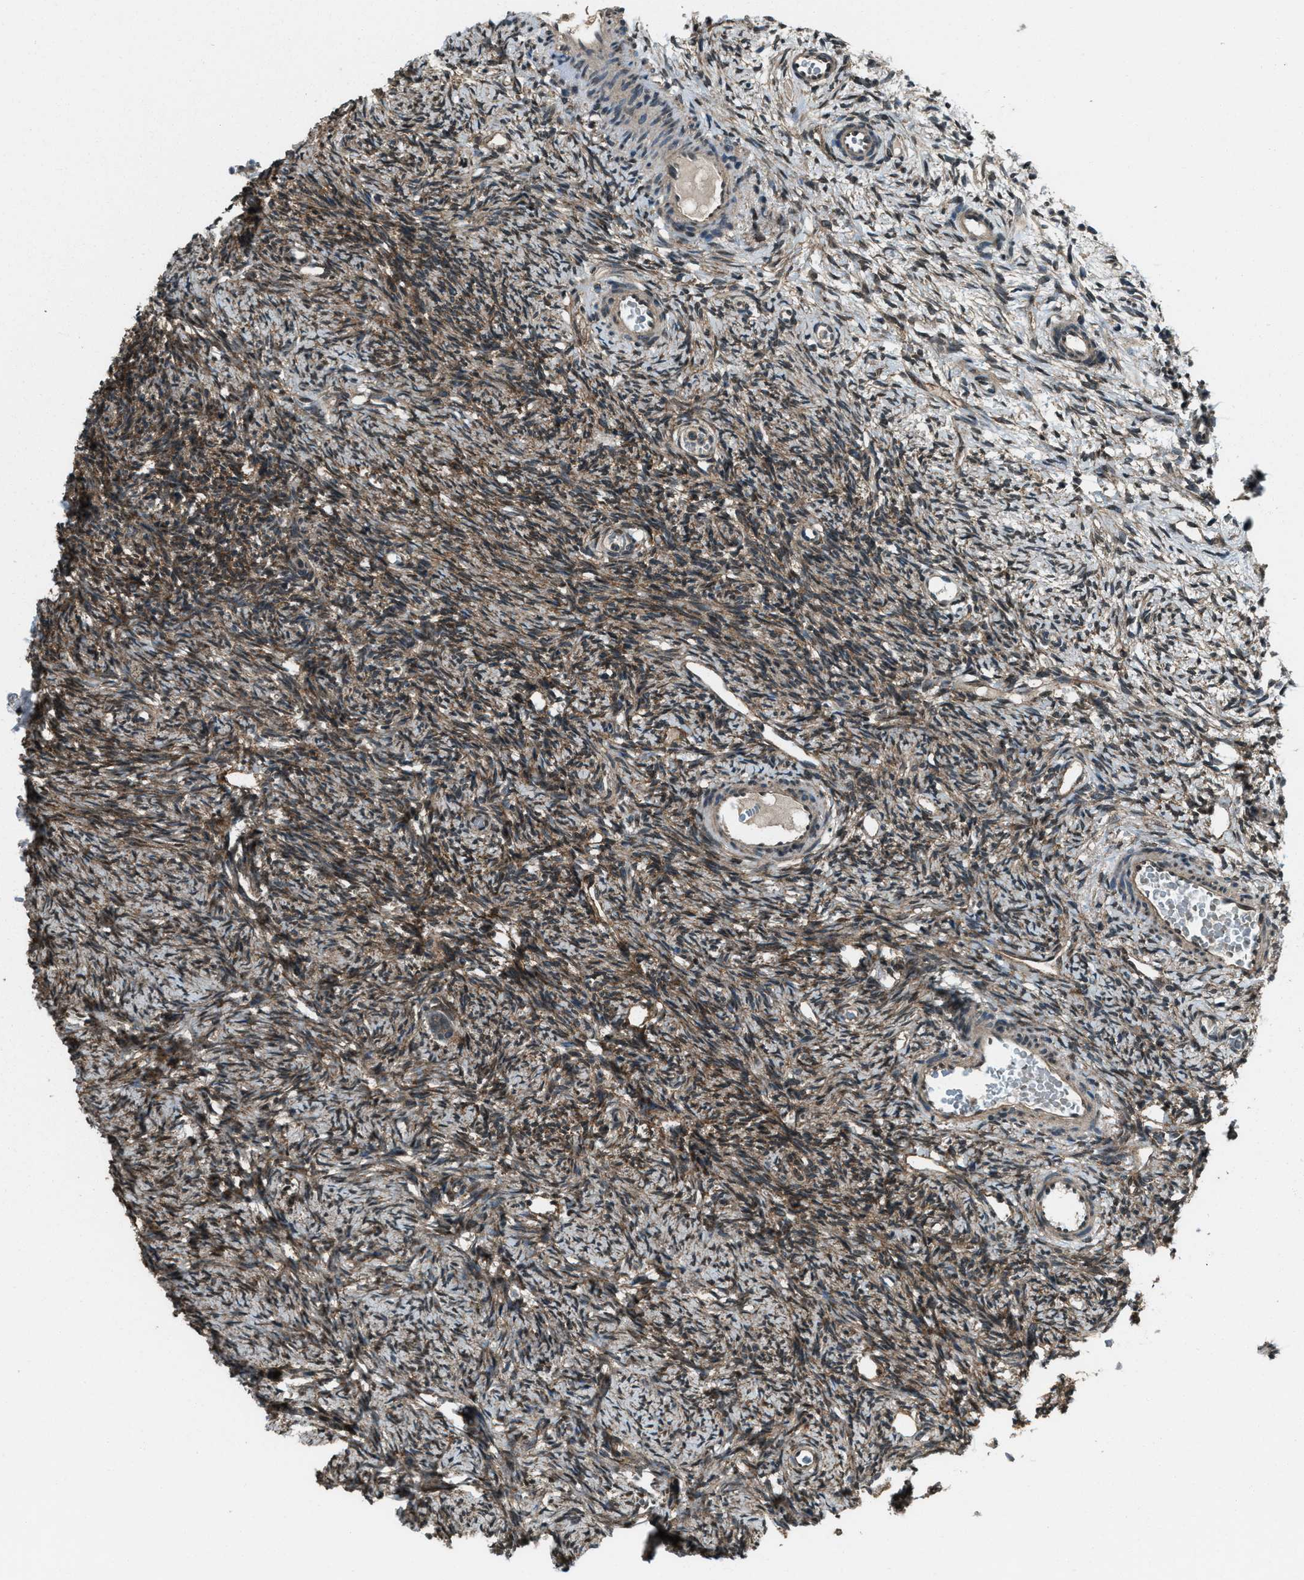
{"staining": {"intensity": "moderate", "quantity": ">75%", "location": "cytoplasmic/membranous"}, "tissue": "ovary", "cell_type": "Ovarian stroma cells", "image_type": "normal", "snomed": [{"axis": "morphology", "description": "Normal tissue, NOS"}, {"axis": "topography", "description": "Ovary"}], "caption": "Brown immunohistochemical staining in unremarkable ovary displays moderate cytoplasmic/membranous expression in approximately >75% of ovarian stroma cells. (Stains: DAB in brown, nuclei in blue, Microscopy: brightfield microscopy at high magnification).", "gene": "SVIL", "patient": {"sex": "female", "age": 33}}